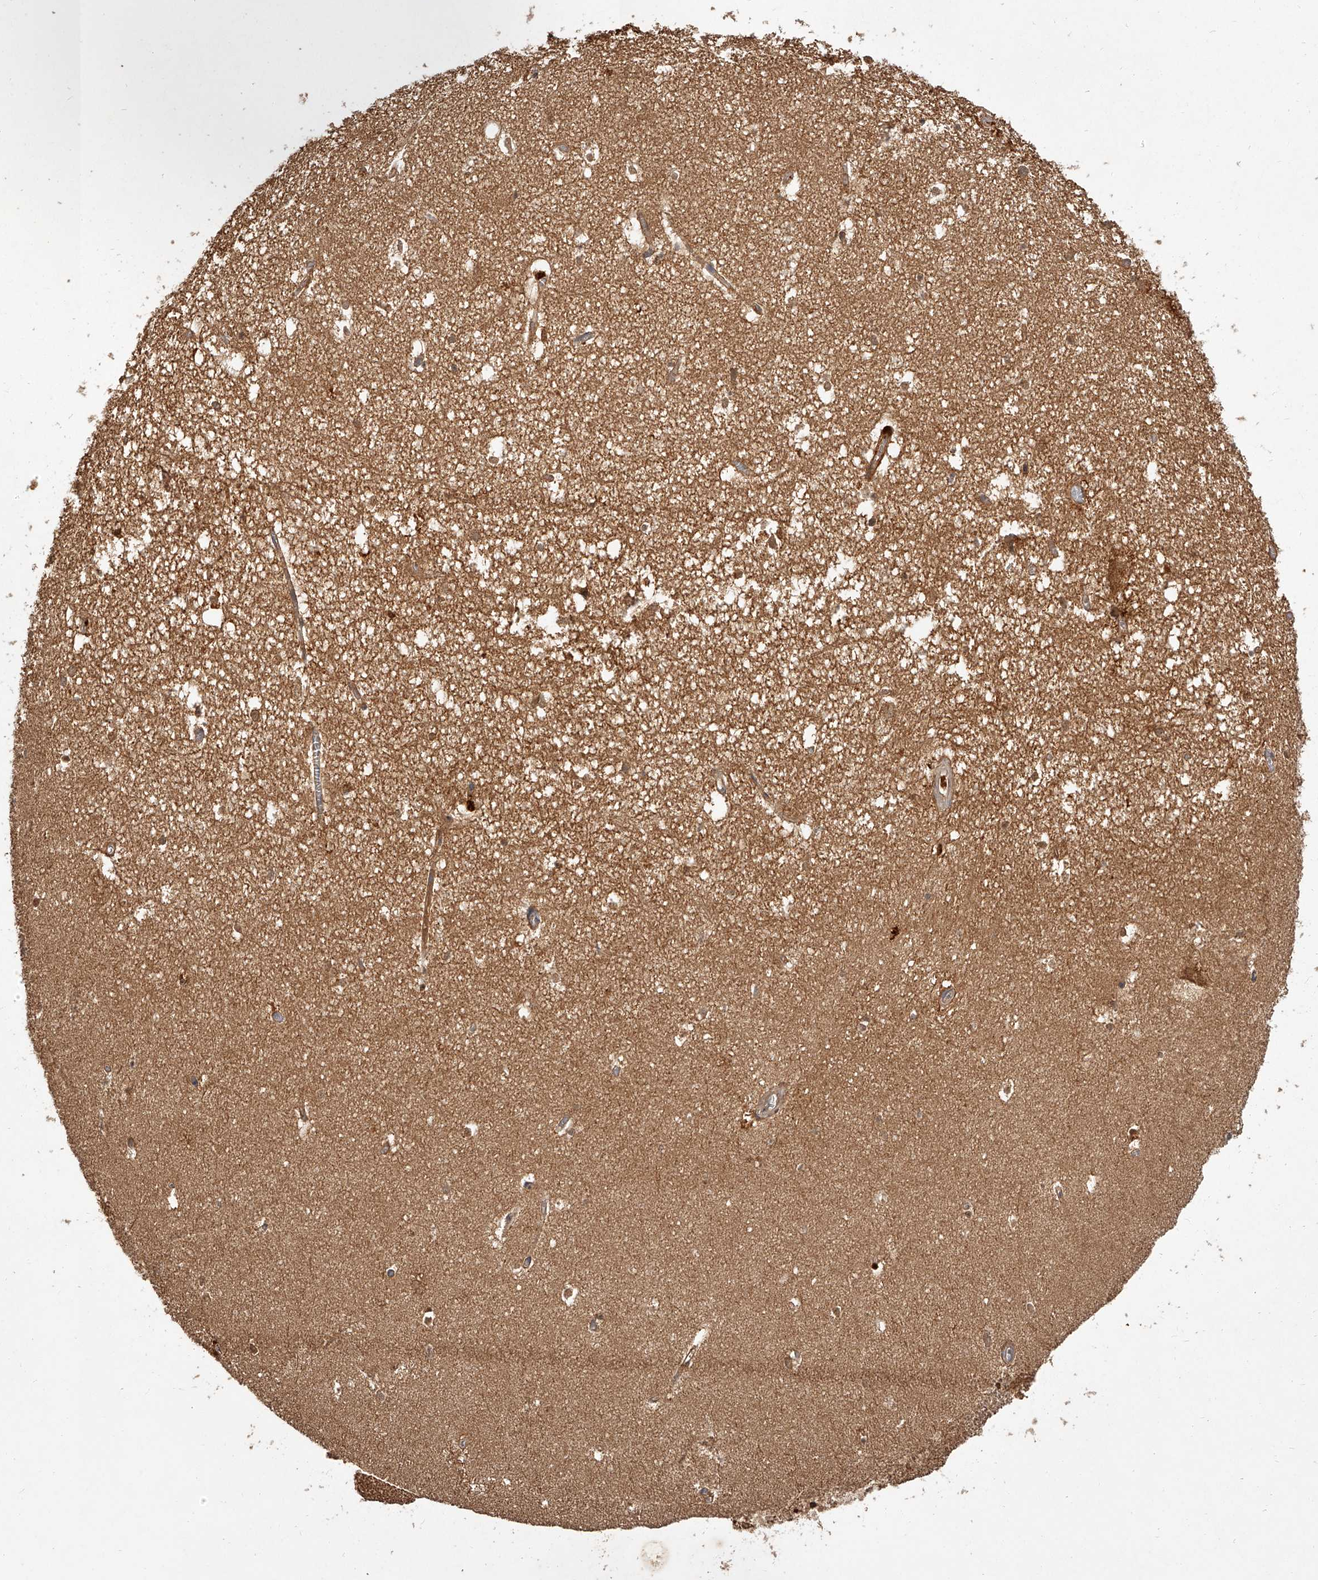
{"staining": {"intensity": "moderate", "quantity": ">75%", "location": "cytoplasmic/membranous"}, "tissue": "hippocampus", "cell_type": "Glial cells", "image_type": "normal", "snomed": [{"axis": "morphology", "description": "Normal tissue, NOS"}, {"axis": "topography", "description": "Hippocampus"}], "caption": "An image showing moderate cytoplasmic/membranous positivity in approximately >75% of glial cells in normal hippocampus, as visualized by brown immunohistochemical staining.", "gene": "CRYZL1", "patient": {"sex": "female", "age": 64}}